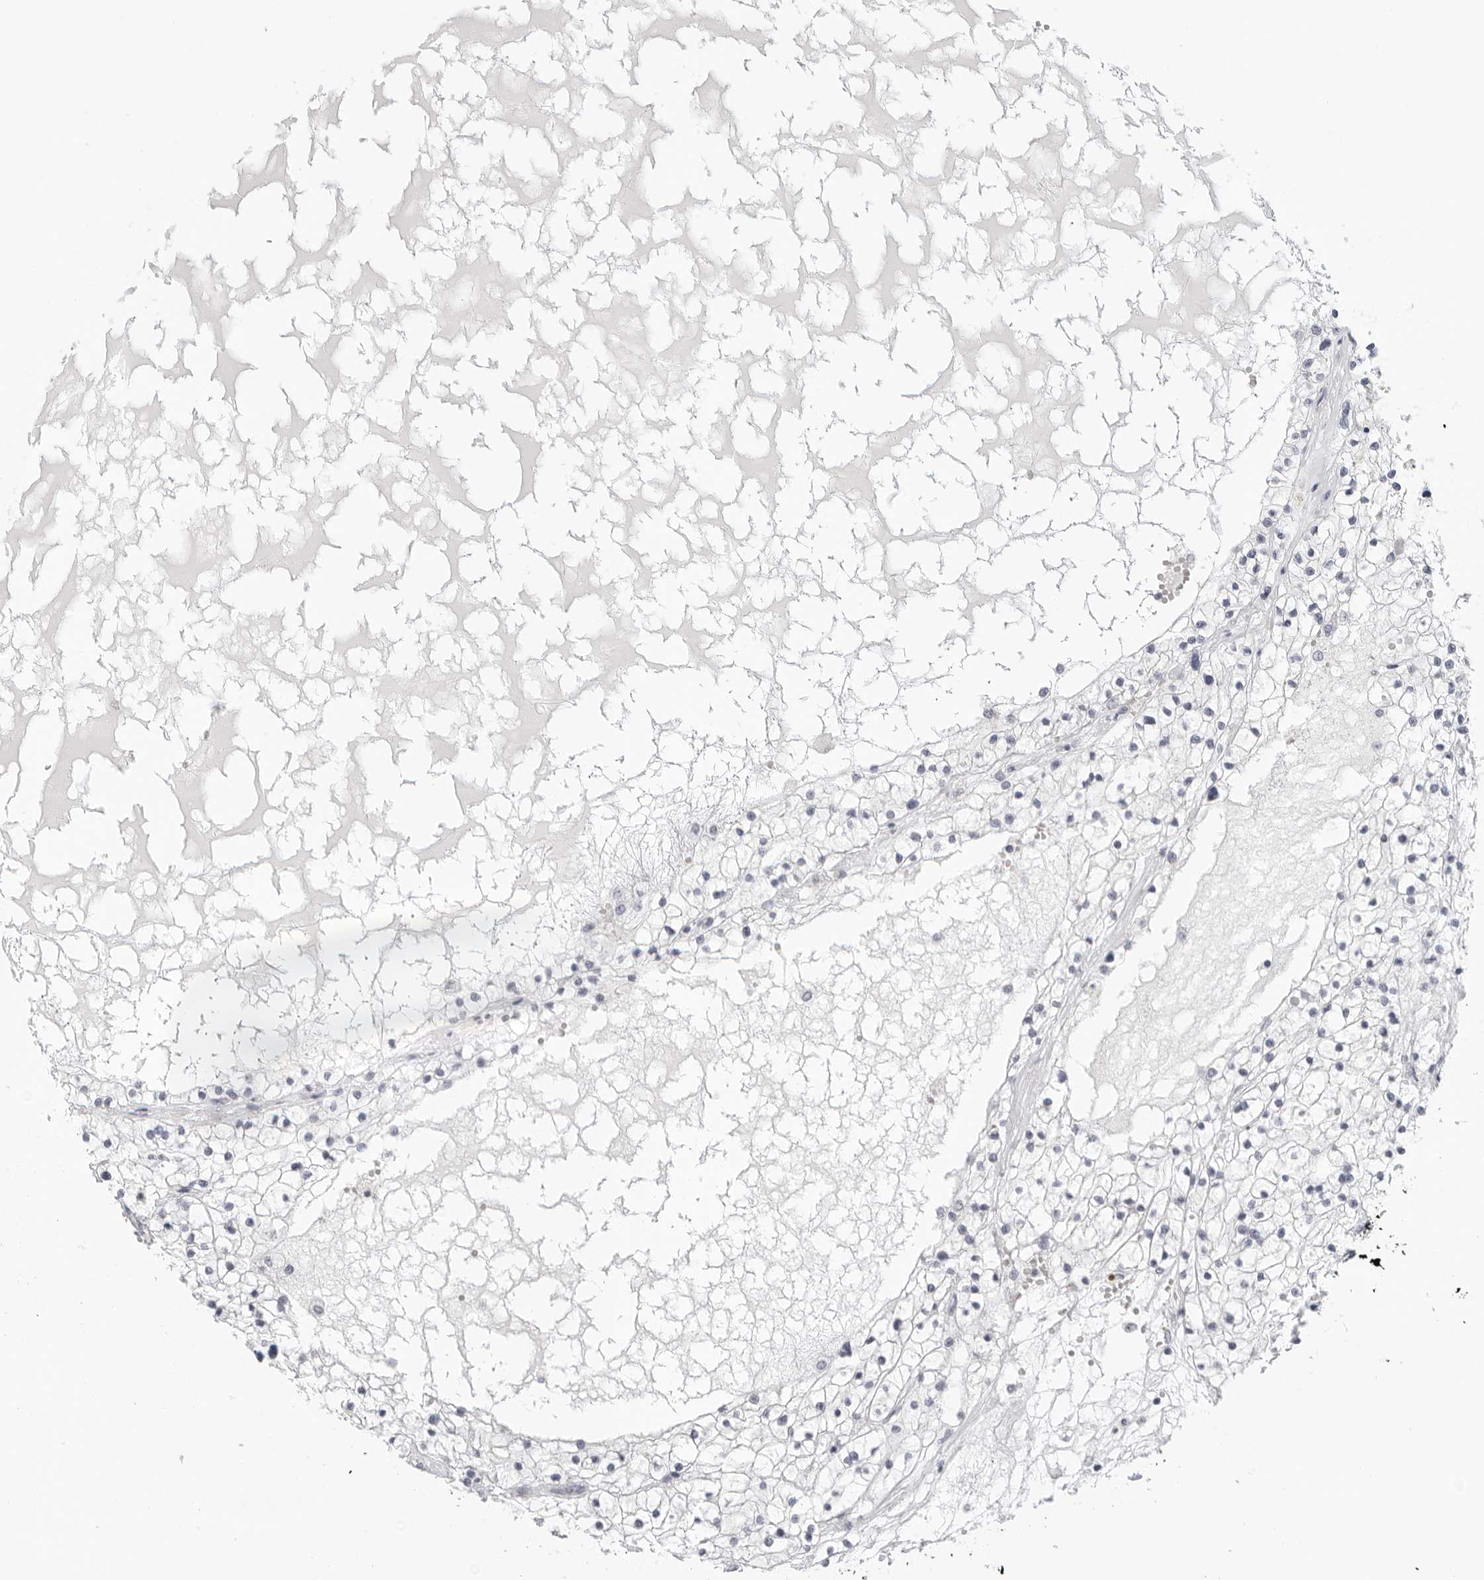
{"staining": {"intensity": "negative", "quantity": "none", "location": "none"}, "tissue": "renal cancer", "cell_type": "Tumor cells", "image_type": "cancer", "snomed": [{"axis": "morphology", "description": "Normal tissue, NOS"}, {"axis": "morphology", "description": "Adenocarcinoma, NOS"}, {"axis": "topography", "description": "Kidney"}], "caption": "Tumor cells are negative for brown protein staining in renal cancer (adenocarcinoma).", "gene": "AGMAT", "patient": {"sex": "male", "age": 68}}